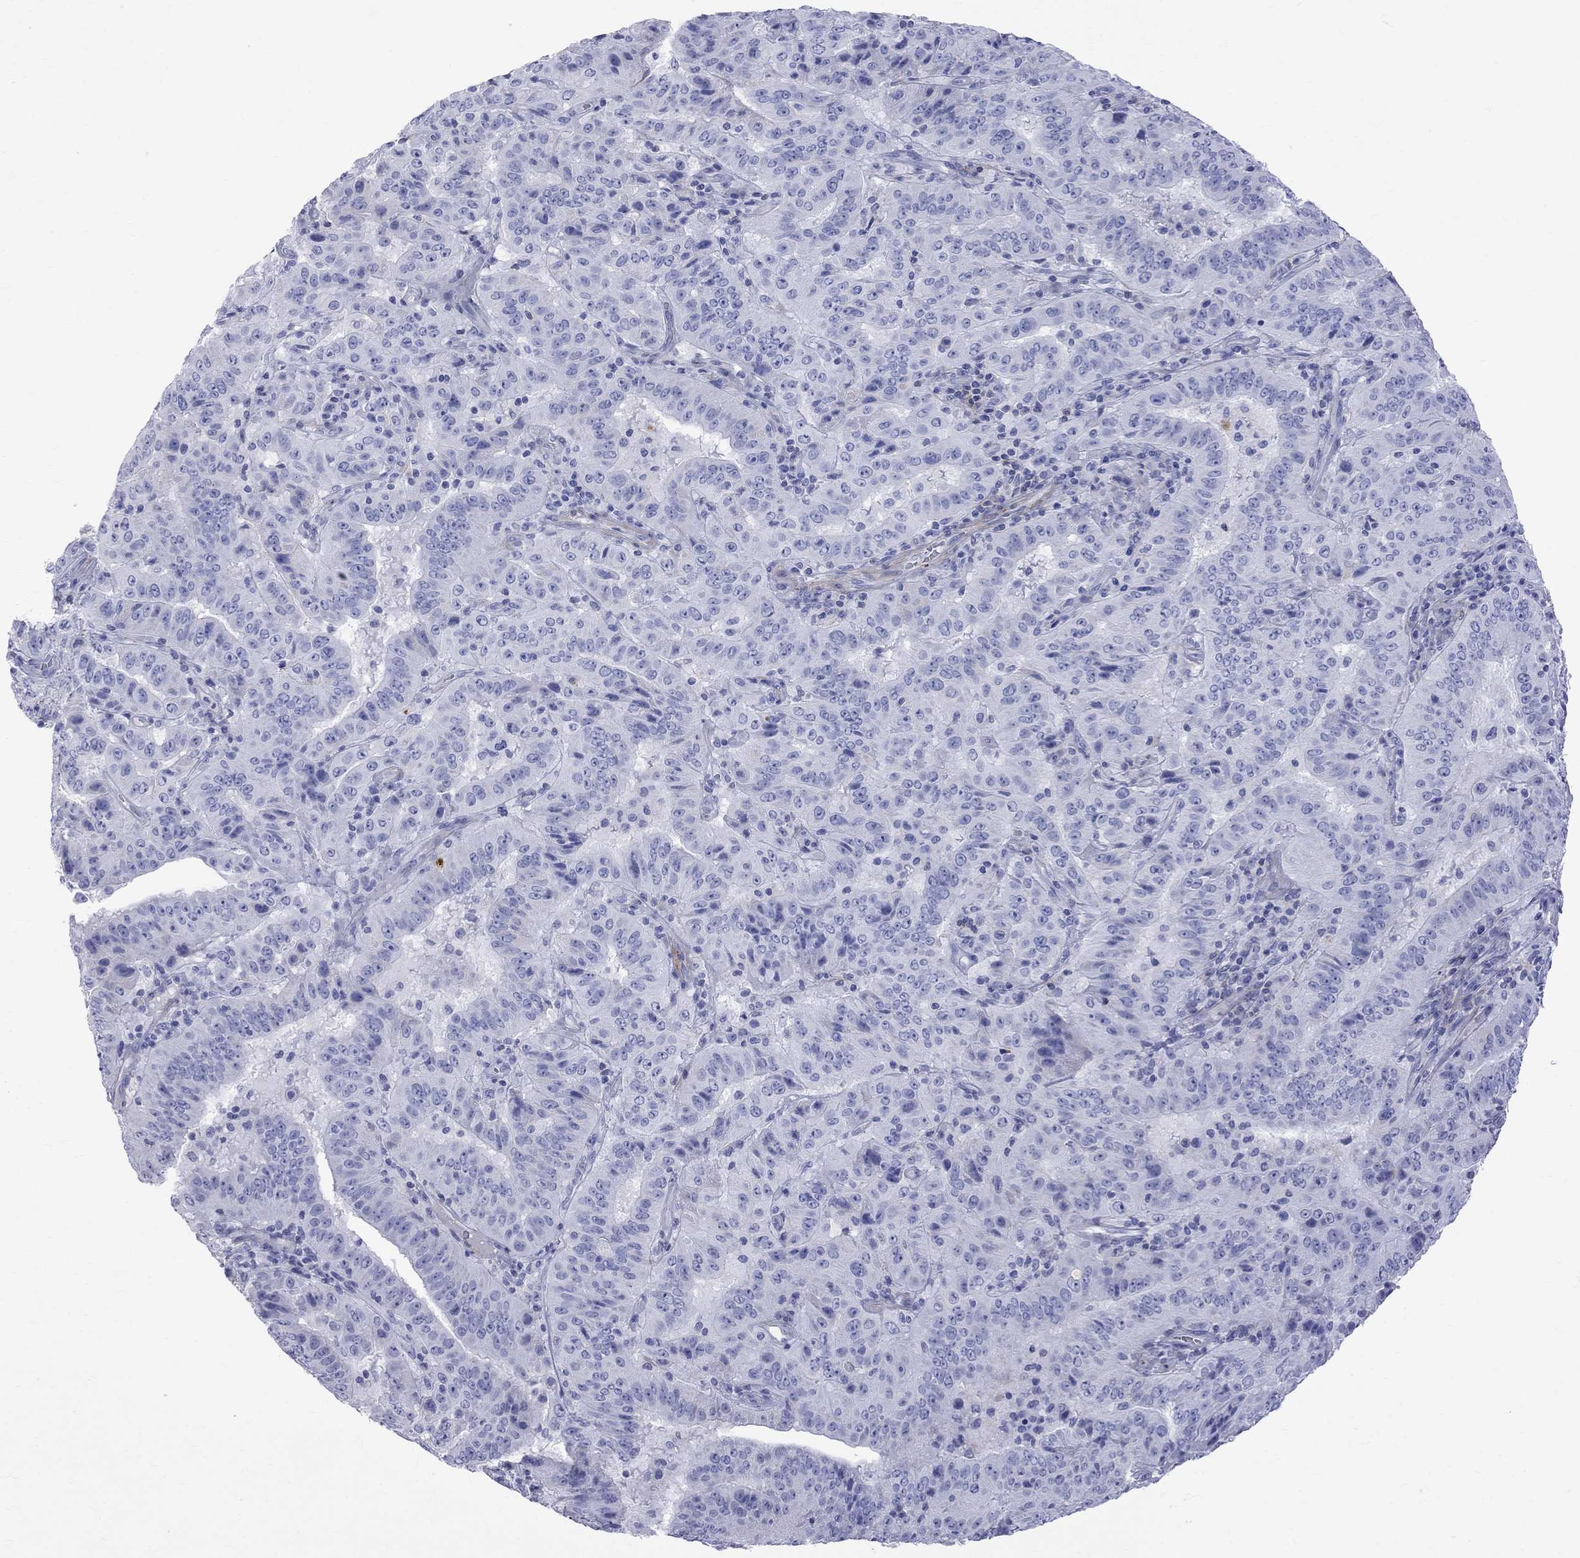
{"staining": {"intensity": "negative", "quantity": "none", "location": "none"}, "tissue": "pancreatic cancer", "cell_type": "Tumor cells", "image_type": "cancer", "snomed": [{"axis": "morphology", "description": "Adenocarcinoma, NOS"}, {"axis": "topography", "description": "Pancreas"}], "caption": "This is a image of immunohistochemistry (IHC) staining of adenocarcinoma (pancreatic), which shows no staining in tumor cells.", "gene": "S100A3", "patient": {"sex": "male", "age": 63}}